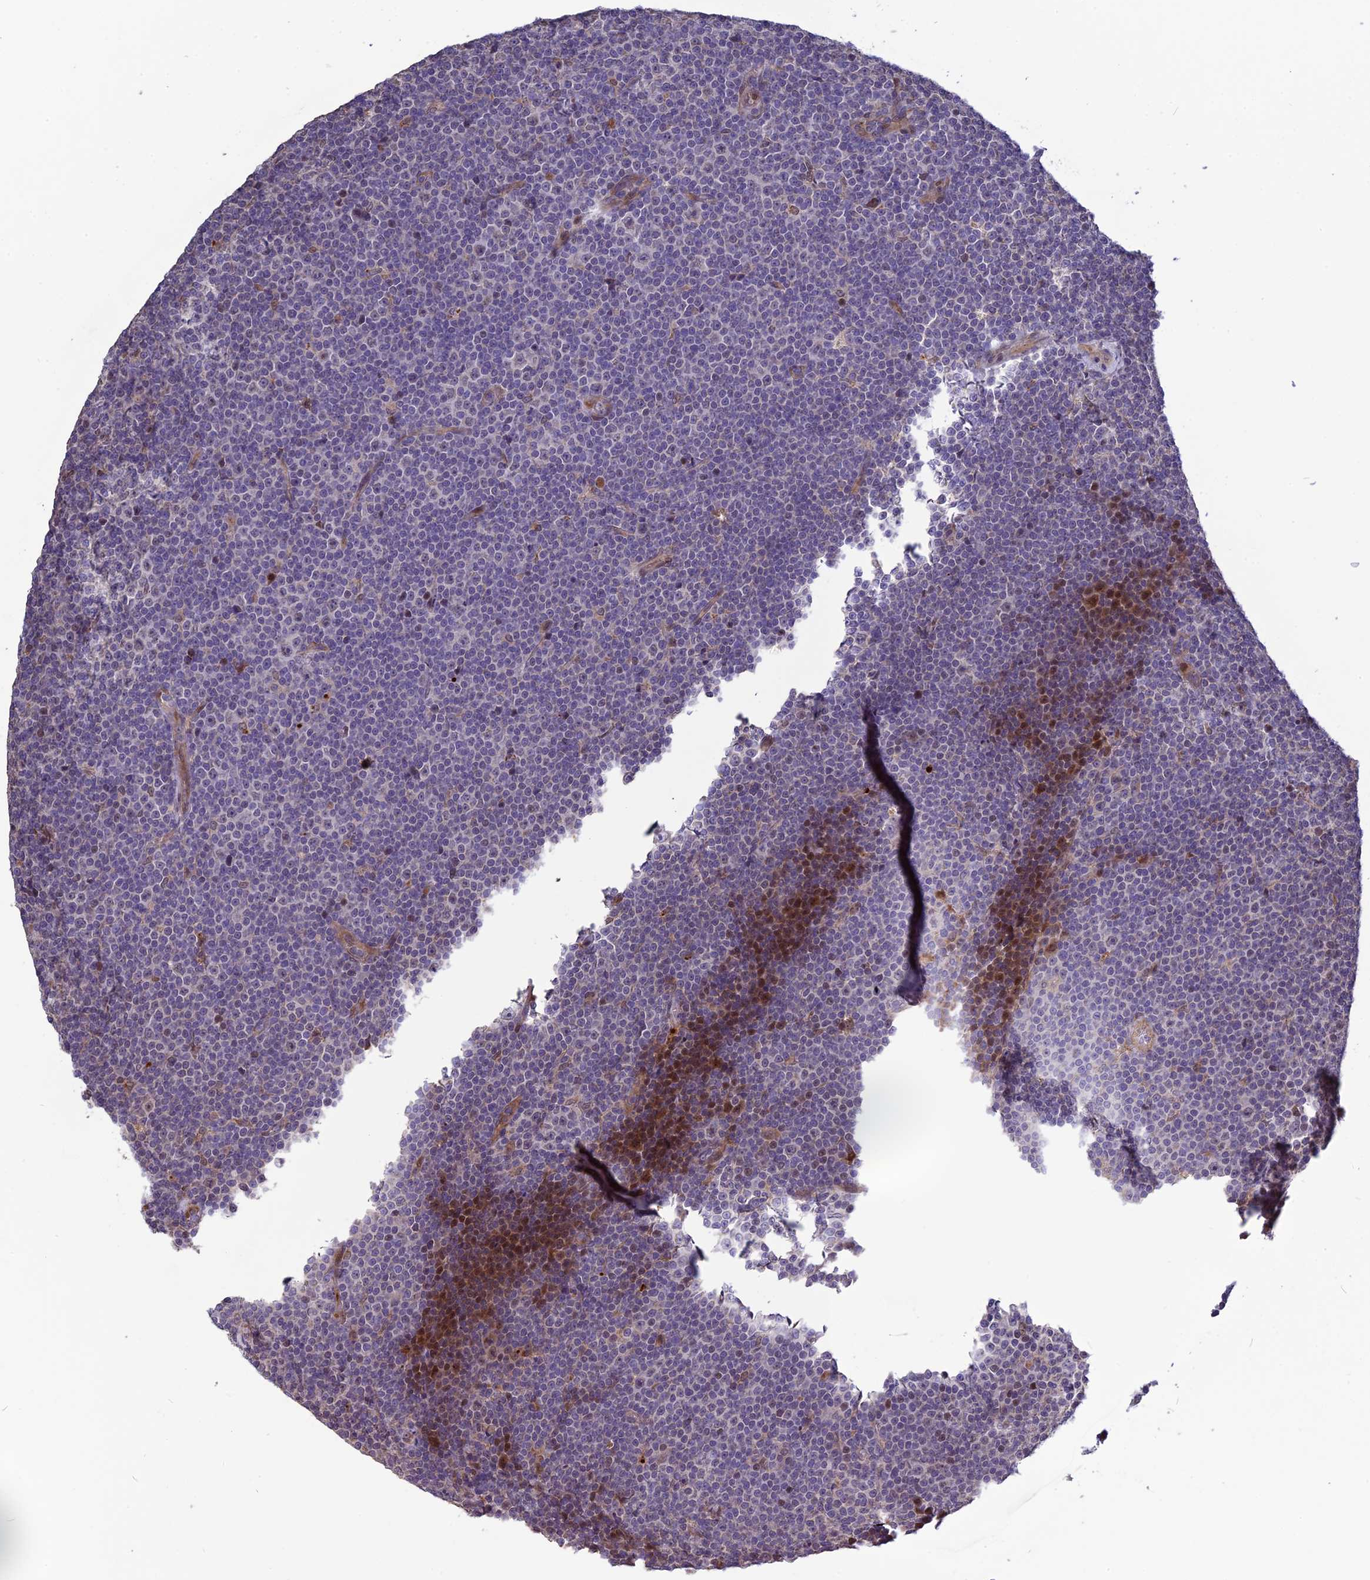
{"staining": {"intensity": "negative", "quantity": "none", "location": "none"}, "tissue": "lymphoma", "cell_type": "Tumor cells", "image_type": "cancer", "snomed": [{"axis": "morphology", "description": "Malignant lymphoma, non-Hodgkin's type, Low grade"}, {"axis": "topography", "description": "Lymph node"}], "caption": "Tumor cells show no significant protein staining in lymphoma.", "gene": "SPG21", "patient": {"sex": "female", "age": 67}}